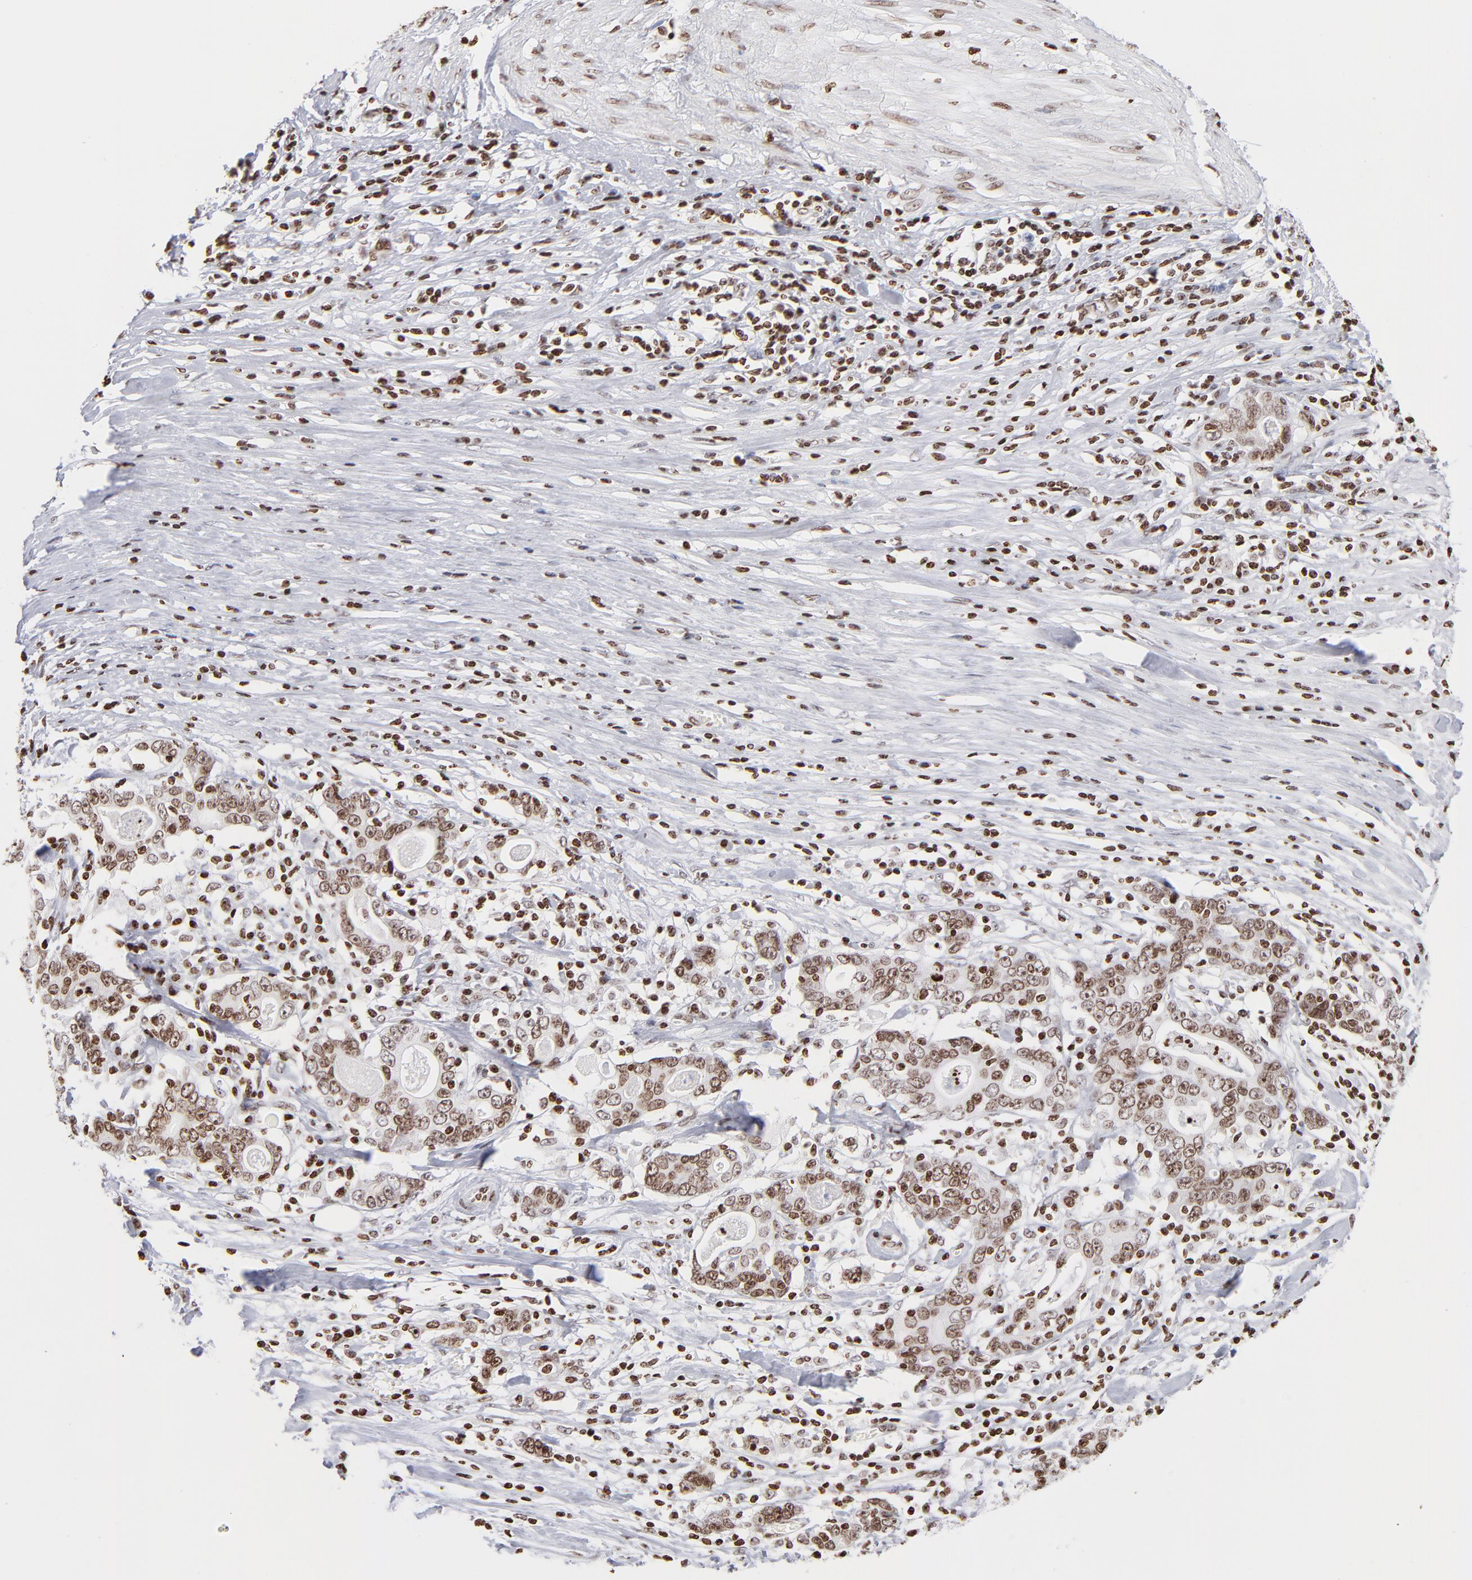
{"staining": {"intensity": "moderate", "quantity": ">75%", "location": "nuclear"}, "tissue": "stomach cancer", "cell_type": "Tumor cells", "image_type": "cancer", "snomed": [{"axis": "morphology", "description": "Adenocarcinoma, NOS"}, {"axis": "topography", "description": "Stomach, lower"}], "caption": "IHC micrograph of neoplastic tissue: adenocarcinoma (stomach) stained using IHC exhibits medium levels of moderate protein expression localized specifically in the nuclear of tumor cells, appearing as a nuclear brown color.", "gene": "RTL4", "patient": {"sex": "female", "age": 72}}